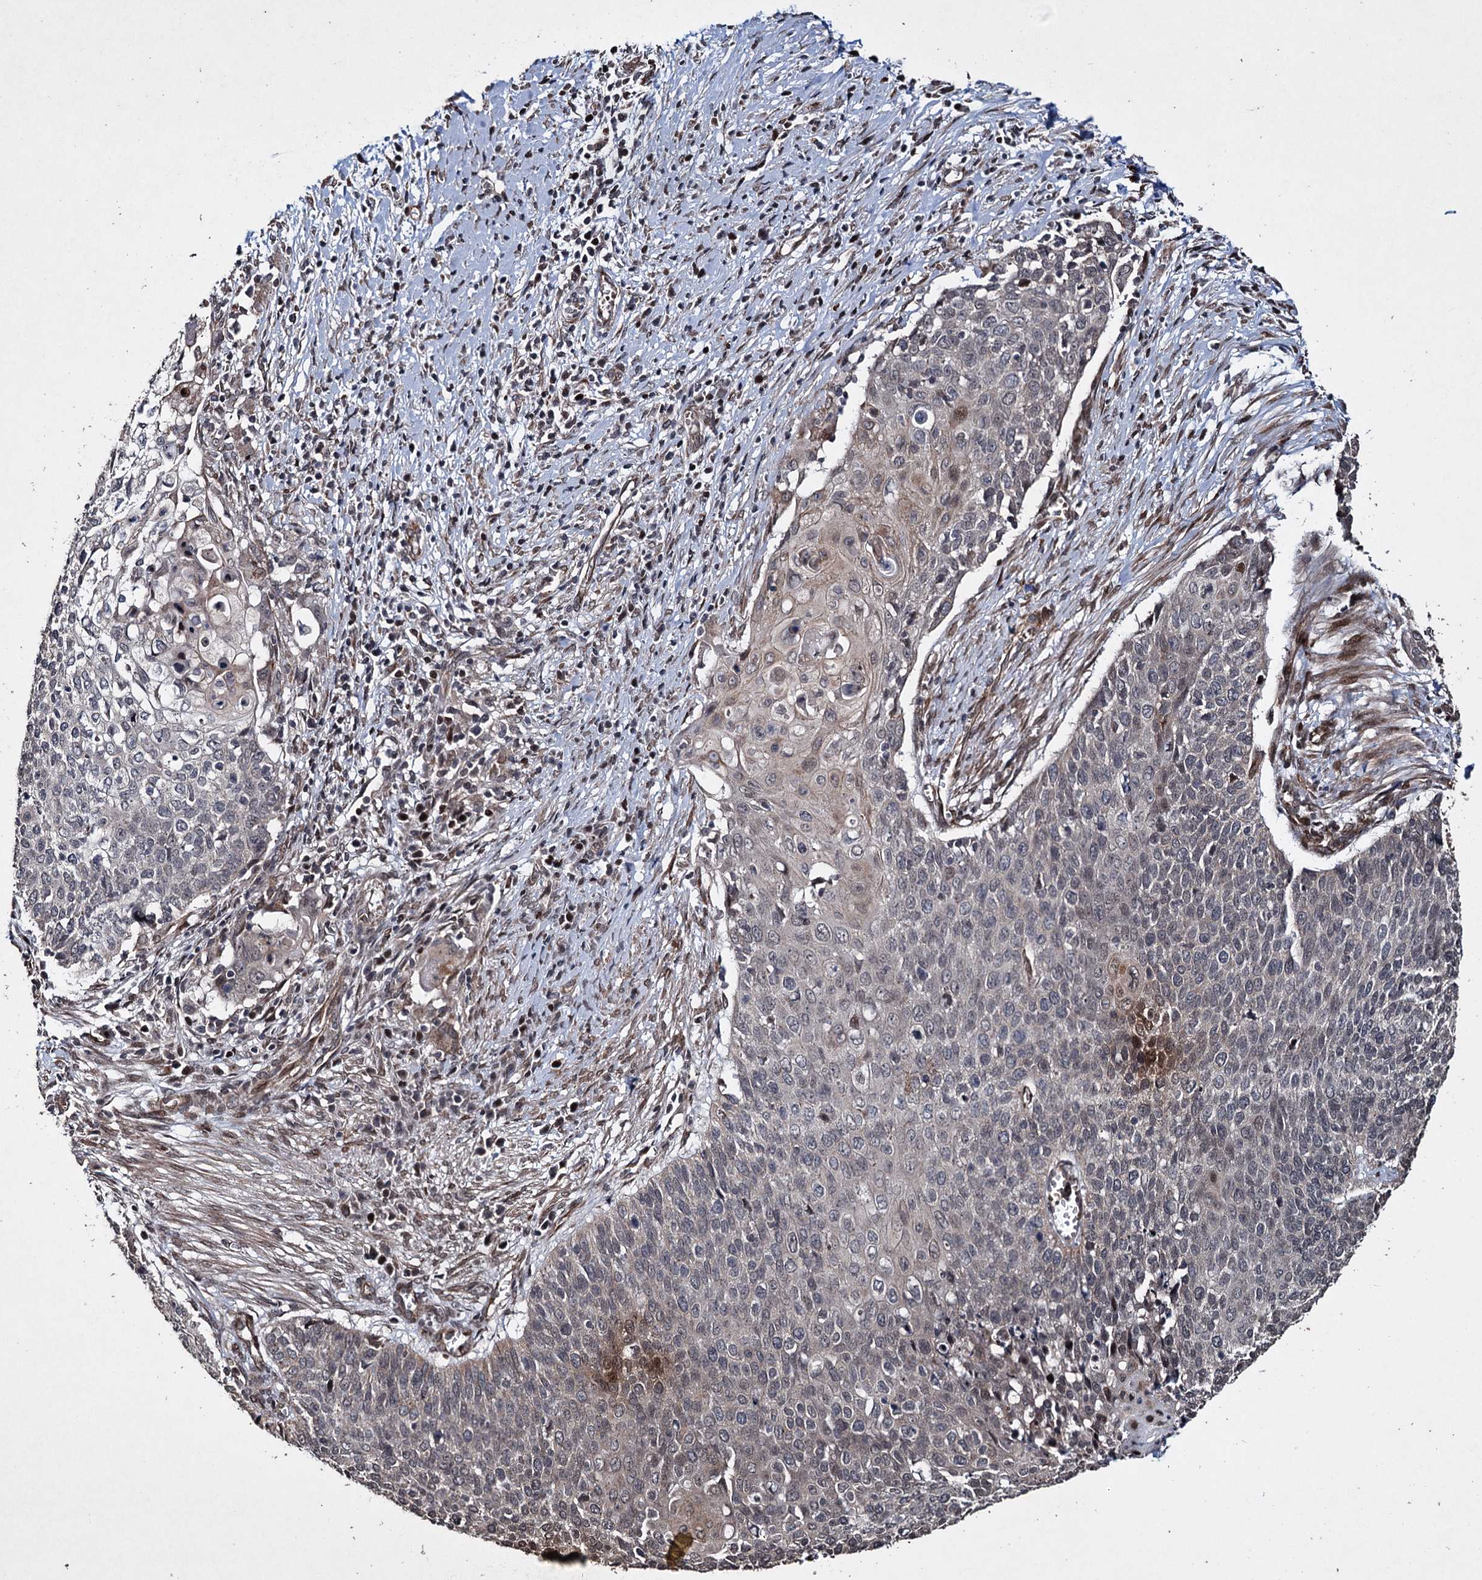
{"staining": {"intensity": "weak", "quantity": "<25%", "location": "cytoplasmic/membranous"}, "tissue": "cervical cancer", "cell_type": "Tumor cells", "image_type": "cancer", "snomed": [{"axis": "morphology", "description": "Squamous cell carcinoma, NOS"}, {"axis": "topography", "description": "Cervix"}], "caption": "The image reveals no significant staining in tumor cells of cervical squamous cell carcinoma. (DAB immunohistochemistry (IHC), high magnification).", "gene": "EYA4", "patient": {"sex": "female", "age": 39}}